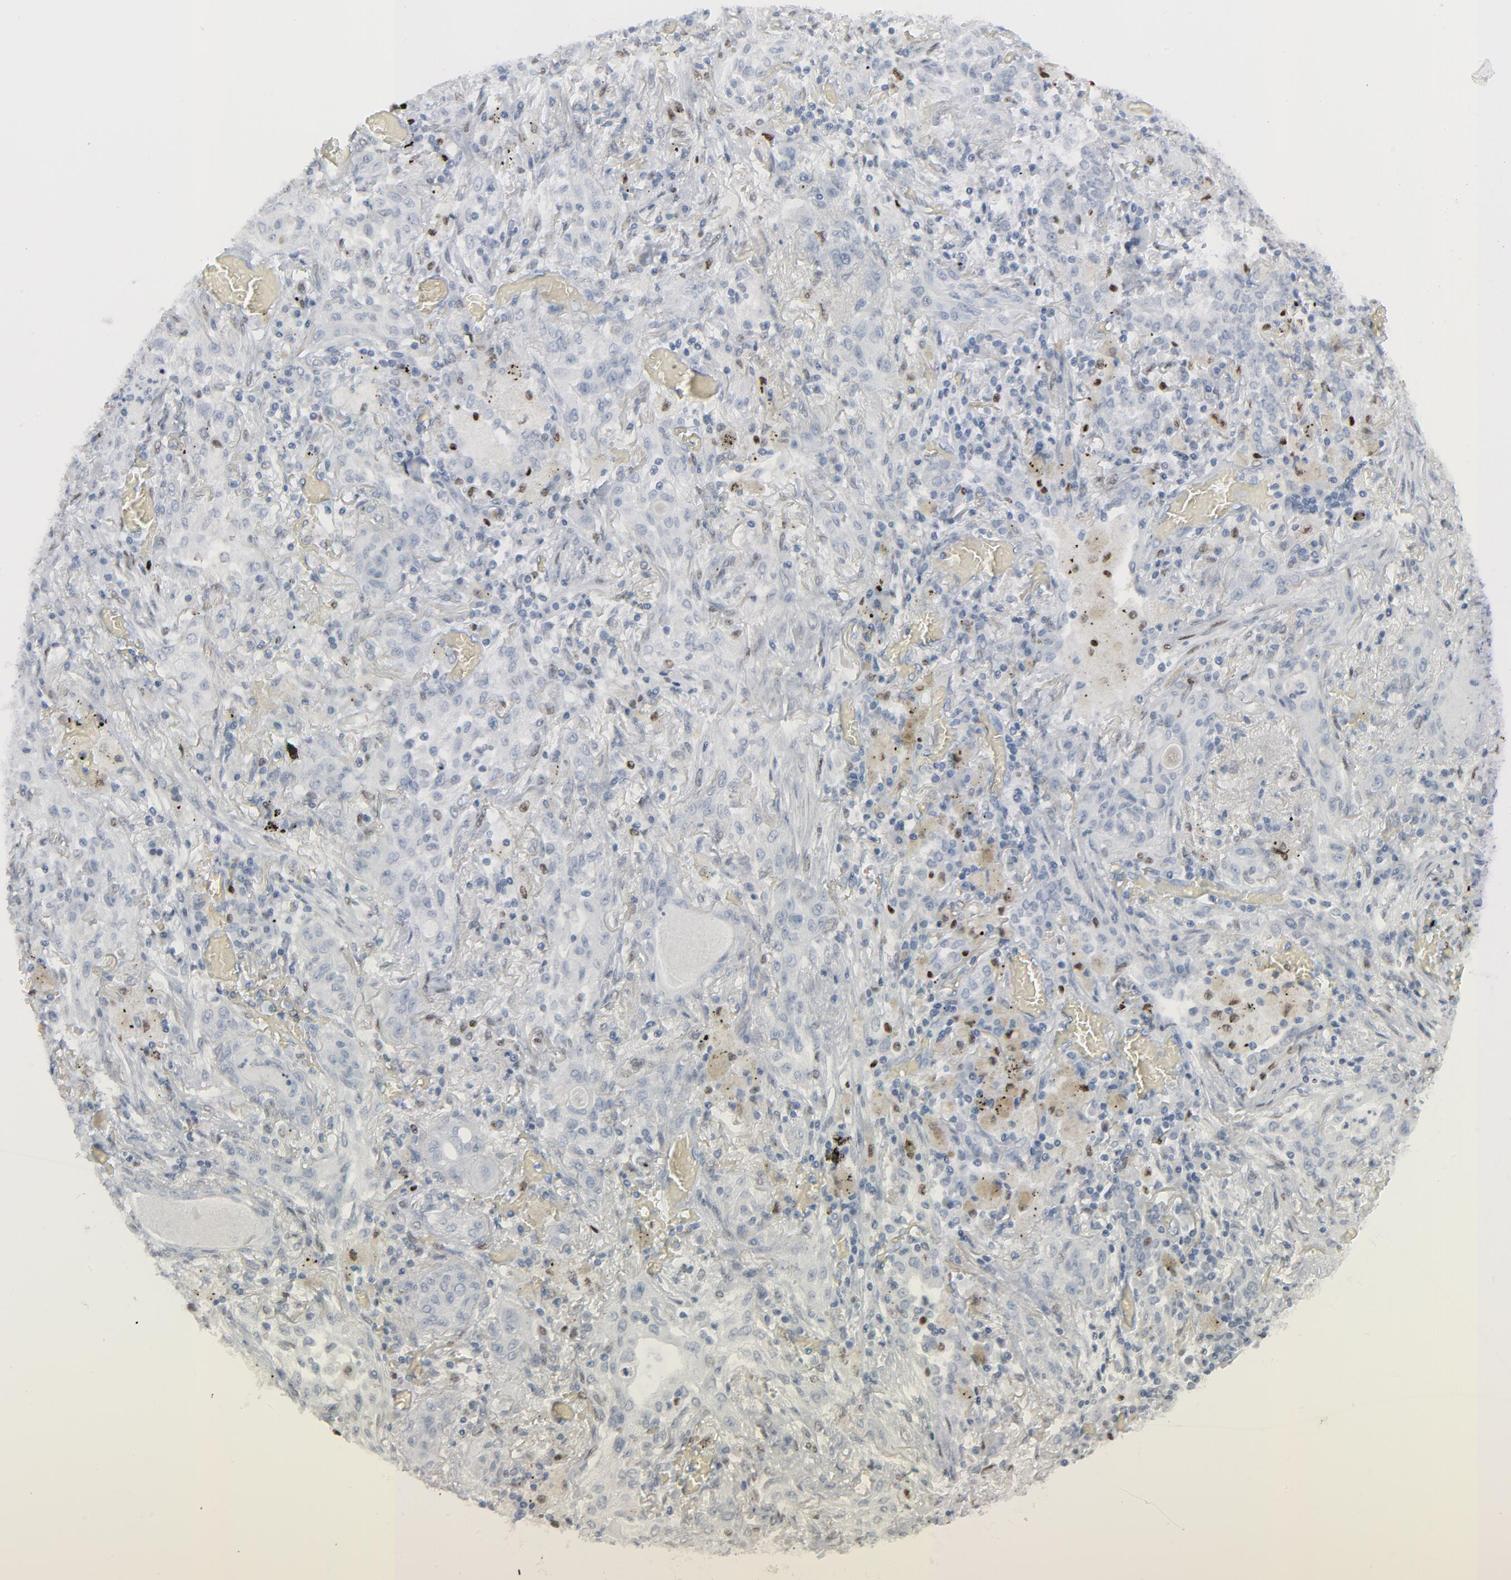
{"staining": {"intensity": "negative", "quantity": "none", "location": "none"}, "tissue": "lung cancer", "cell_type": "Tumor cells", "image_type": "cancer", "snomed": [{"axis": "morphology", "description": "Squamous cell carcinoma, NOS"}, {"axis": "topography", "description": "Lung"}], "caption": "Lung cancer (squamous cell carcinoma) was stained to show a protein in brown. There is no significant staining in tumor cells.", "gene": "MITF", "patient": {"sex": "female", "age": 47}}